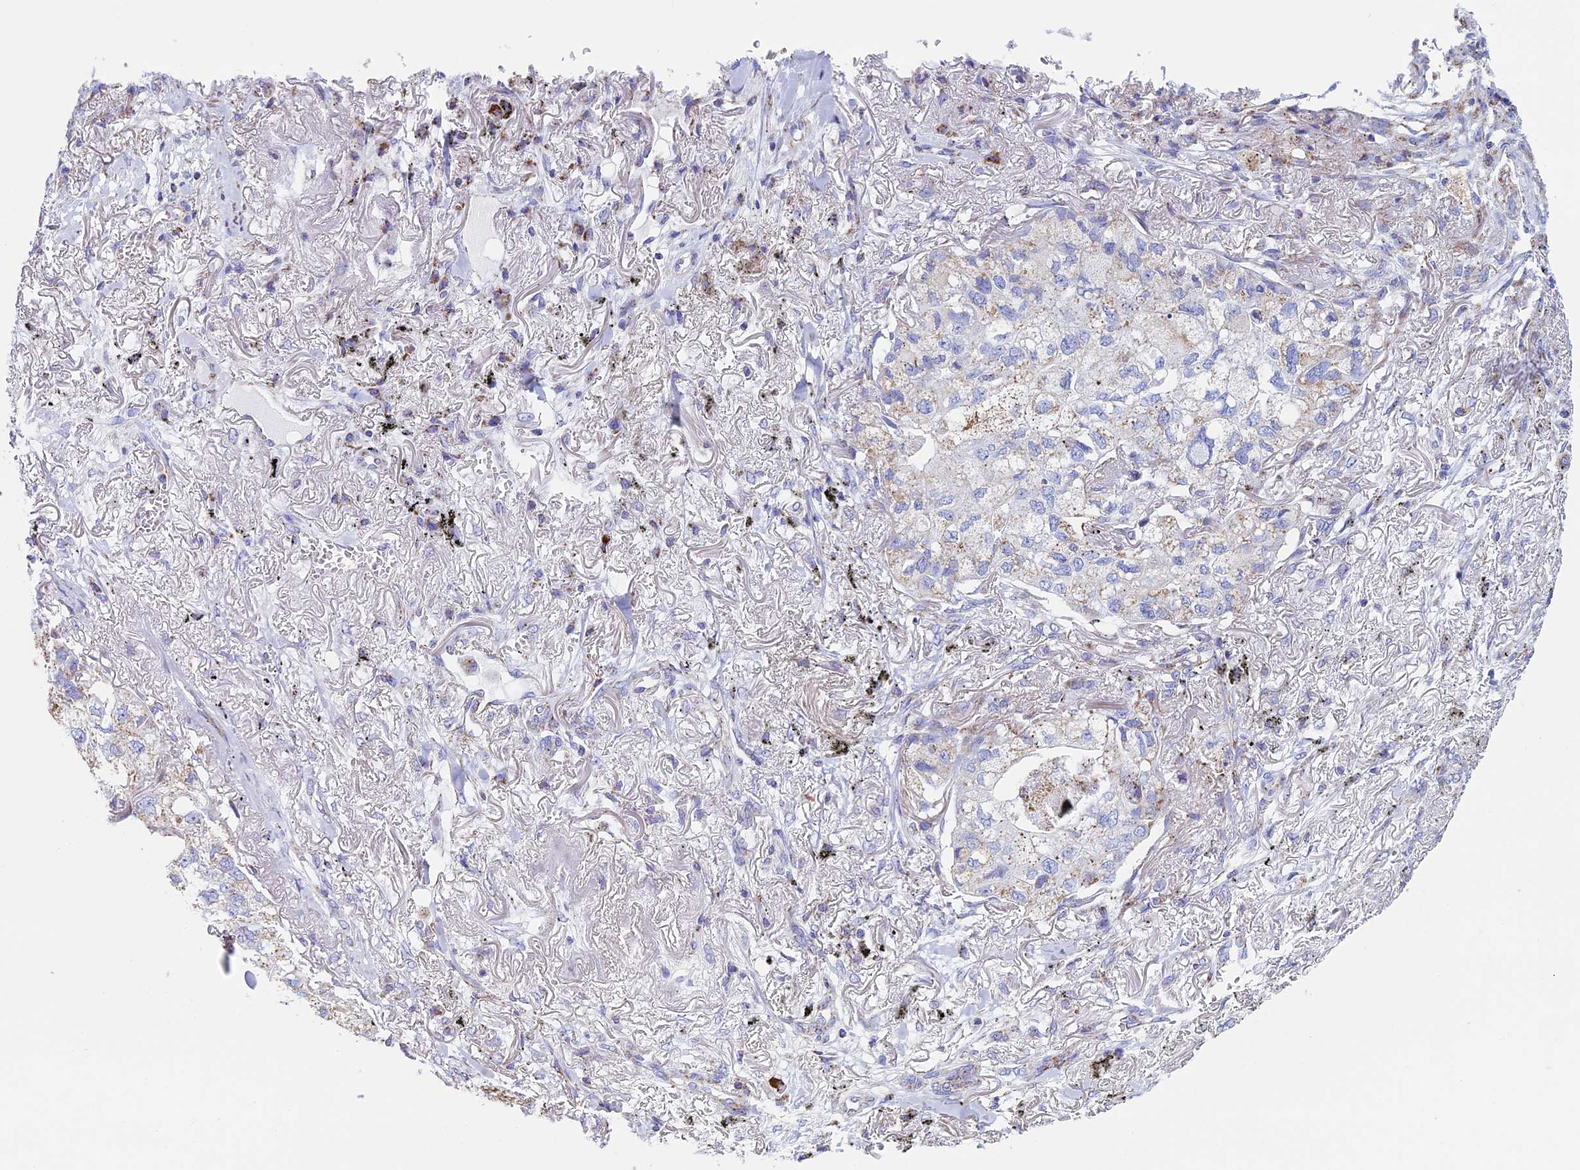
{"staining": {"intensity": "moderate", "quantity": "<25%", "location": "cytoplasmic/membranous"}, "tissue": "lung cancer", "cell_type": "Tumor cells", "image_type": "cancer", "snomed": [{"axis": "morphology", "description": "Adenocarcinoma, NOS"}, {"axis": "topography", "description": "Lung"}], "caption": "DAB (3,3'-diaminobenzidine) immunohistochemical staining of human lung cancer (adenocarcinoma) demonstrates moderate cytoplasmic/membranous protein staining in approximately <25% of tumor cells.", "gene": "UQCRFS1", "patient": {"sex": "male", "age": 65}}